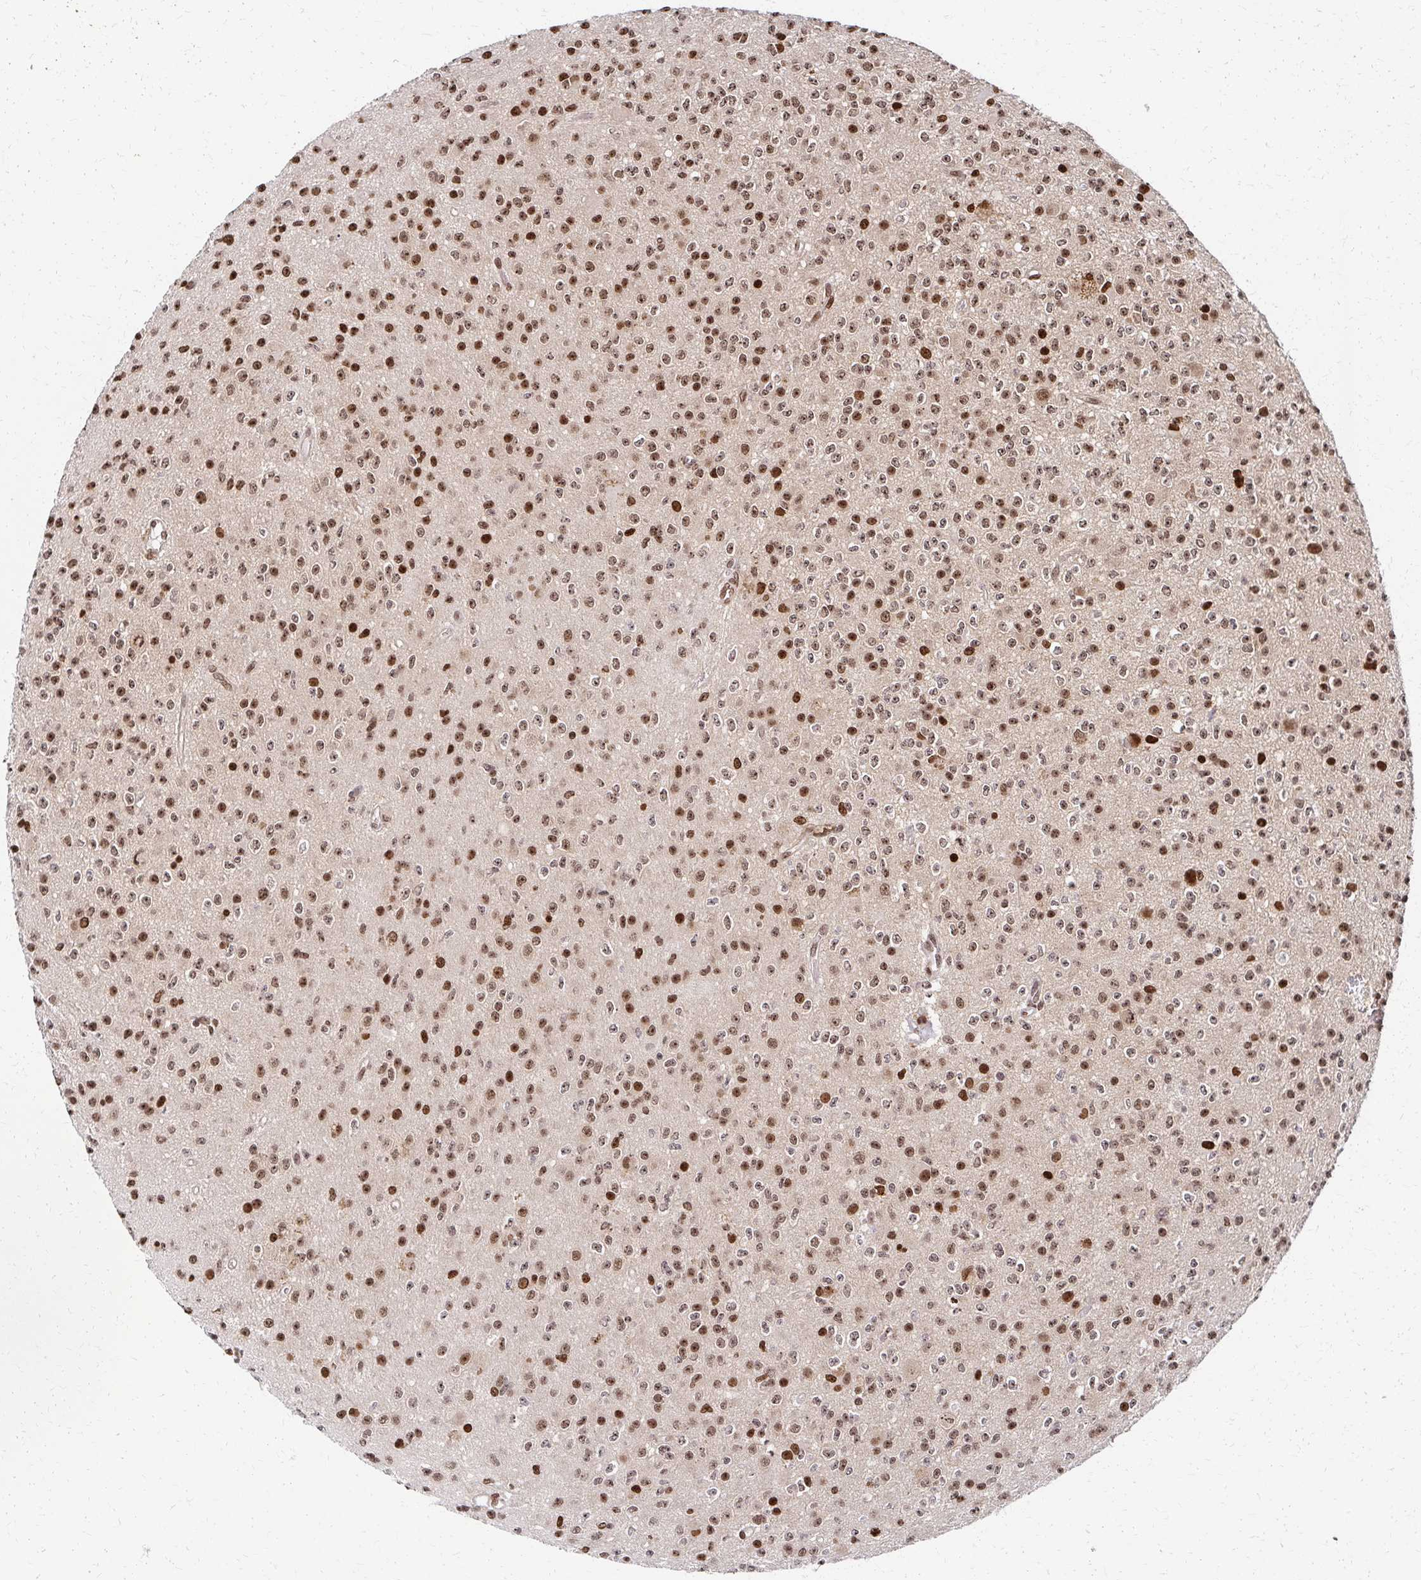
{"staining": {"intensity": "moderate", "quantity": ">75%", "location": "cytoplasmic/membranous,nuclear"}, "tissue": "glioma", "cell_type": "Tumor cells", "image_type": "cancer", "snomed": [{"axis": "morphology", "description": "Glioma, malignant, High grade"}, {"axis": "topography", "description": "Brain"}], "caption": "High-grade glioma (malignant) was stained to show a protein in brown. There is medium levels of moderate cytoplasmic/membranous and nuclear expression in about >75% of tumor cells. (DAB IHC, brown staining for protein, blue staining for nuclei).", "gene": "PSMD7", "patient": {"sex": "male", "age": 36}}